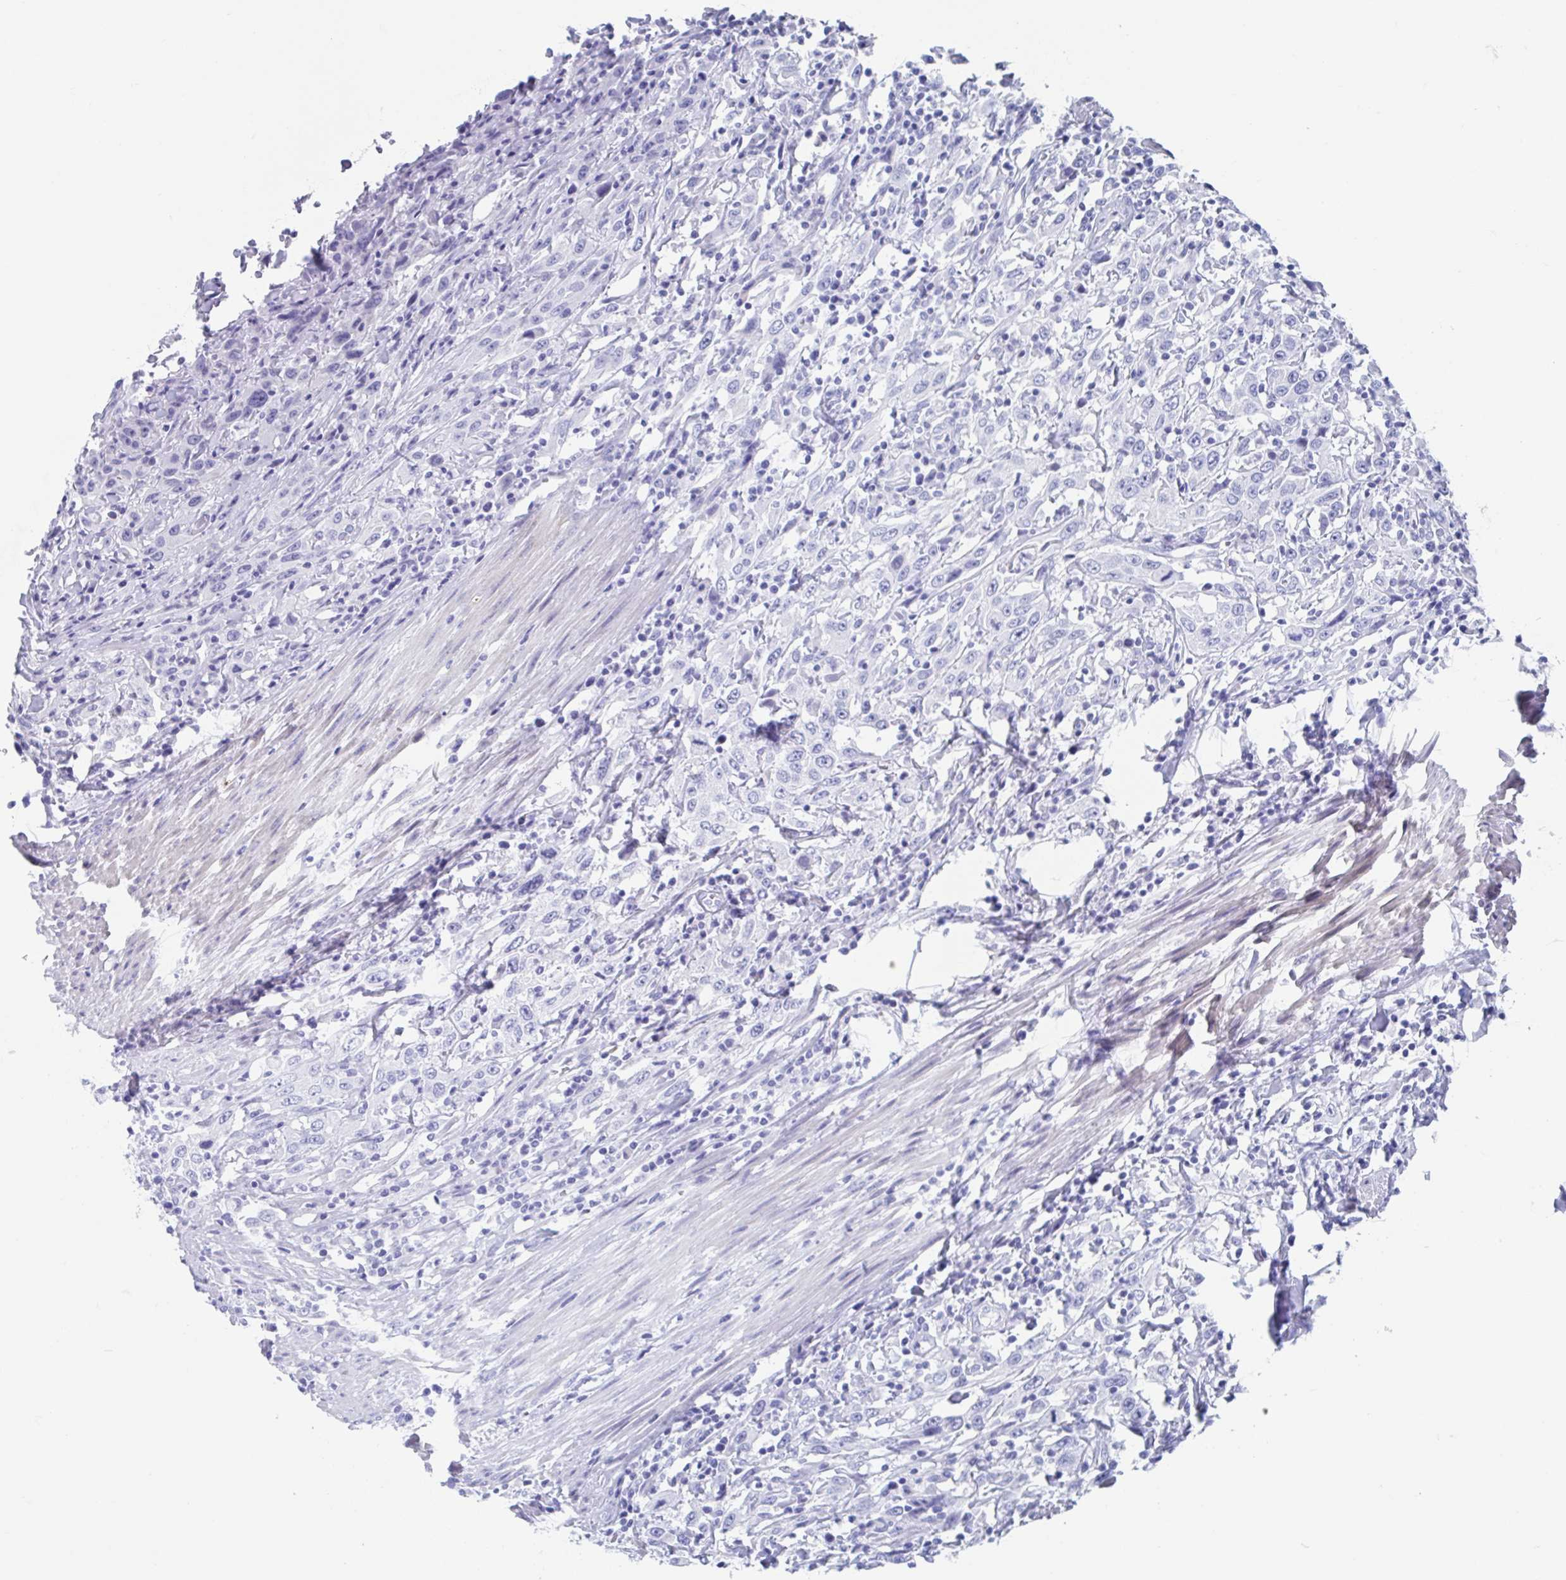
{"staining": {"intensity": "negative", "quantity": "none", "location": "none"}, "tissue": "urothelial cancer", "cell_type": "Tumor cells", "image_type": "cancer", "snomed": [{"axis": "morphology", "description": "Urothelial carcinoma, High grade"}, {"axis": "topography", "description": "Urinary bladder"}], "caption": "Immunohistochemical staining of human urothelial cancer shows no significant positivity in tumor cells.", "gene": "SHCBP1L", "patient": {"sex": "male", "age": 61}}